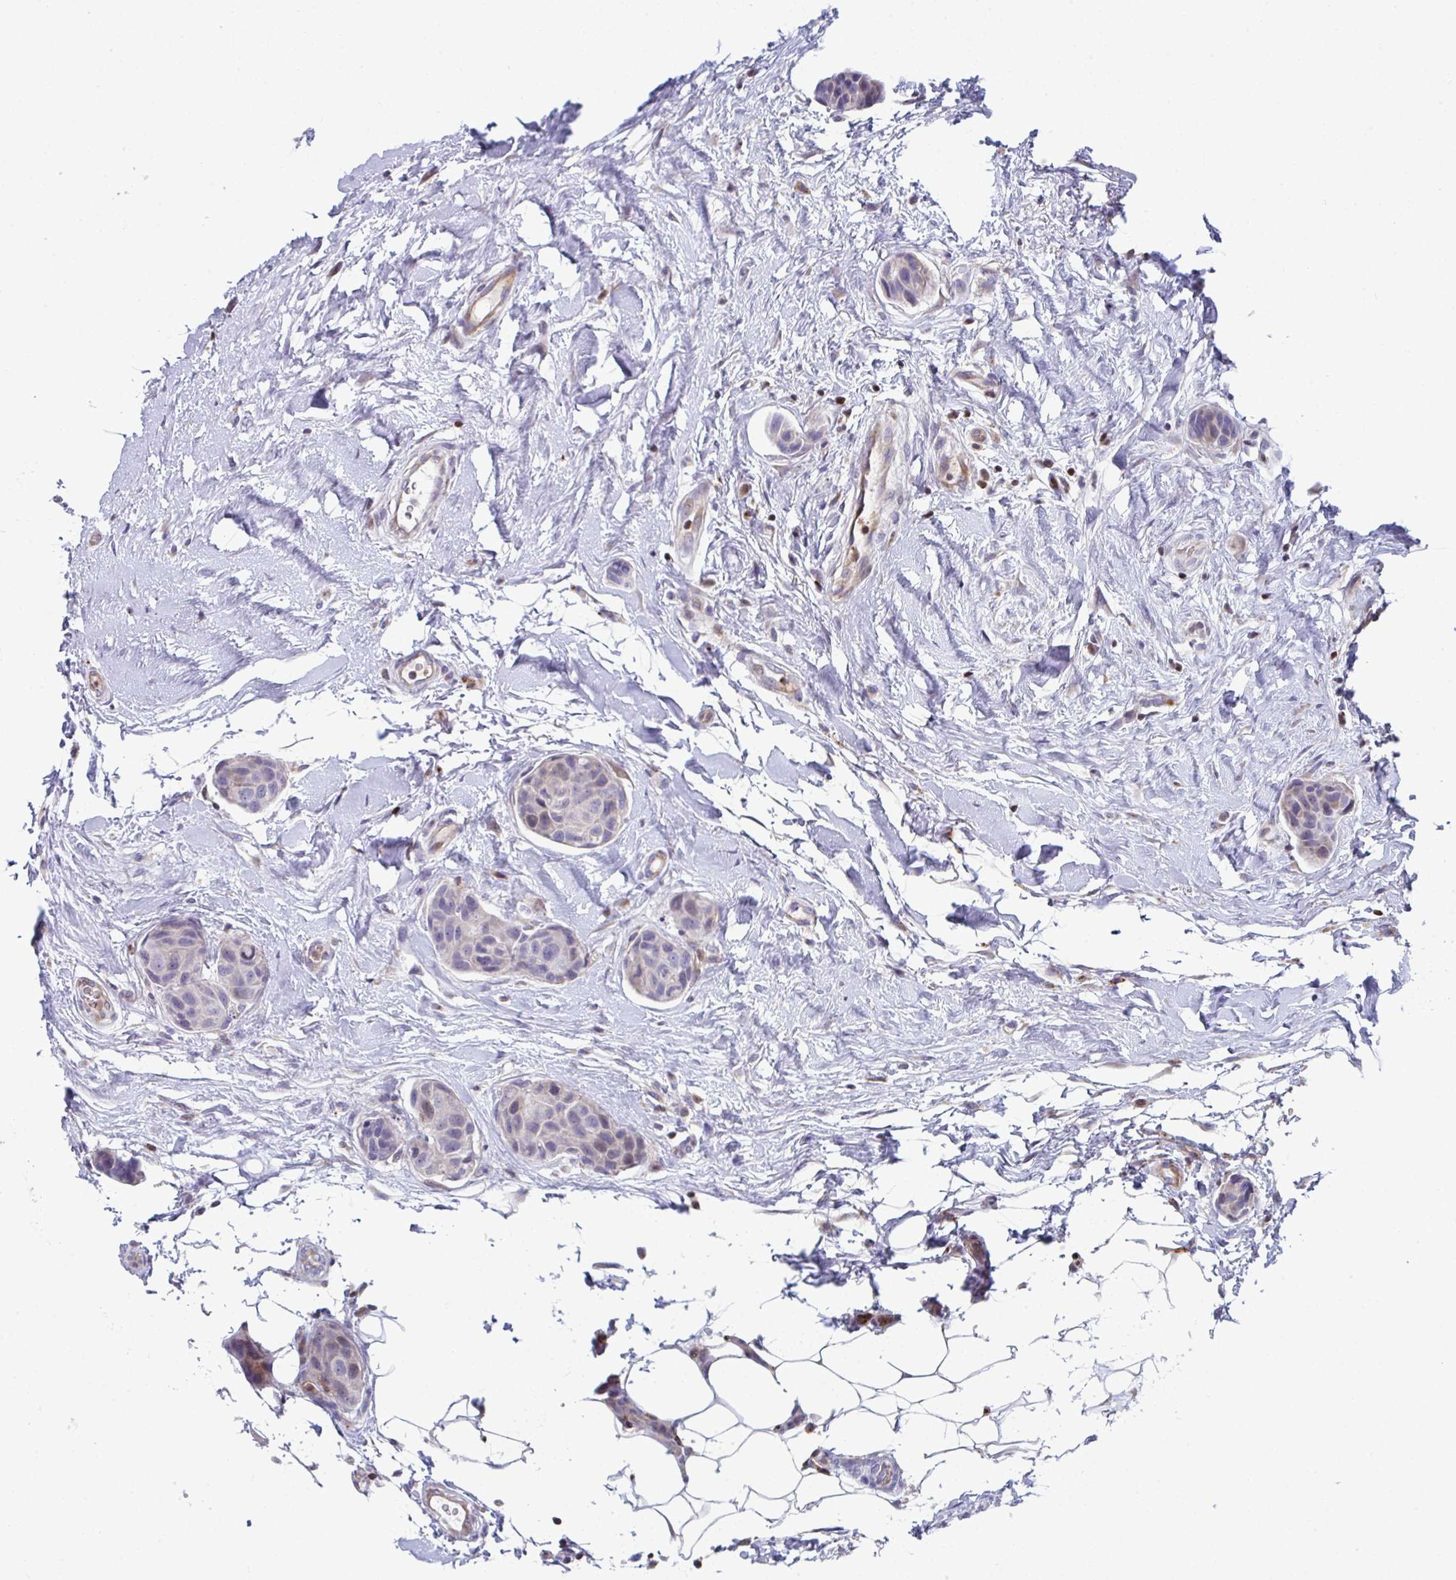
{"staining": {"intensity": "negative", "quantity": "none", "location": "none"}, "tissue": "breast cancer", "cell_type": "Tumor cells", "image_type": "cancer", "snomed": [{"axis": "morphology", "description": "Duct carcinoma"}, {"axis": "topography", "description": "Breast"}, {"axis": "topography", "description": "Lymph node"}], "caption": "Immunohistochemical staining of human breast infiltrating ductal carcinoma reveals no significant positivity in tumor cells.", "gene": "AOC2", "patient": {"sex": "female", "age": 80}}